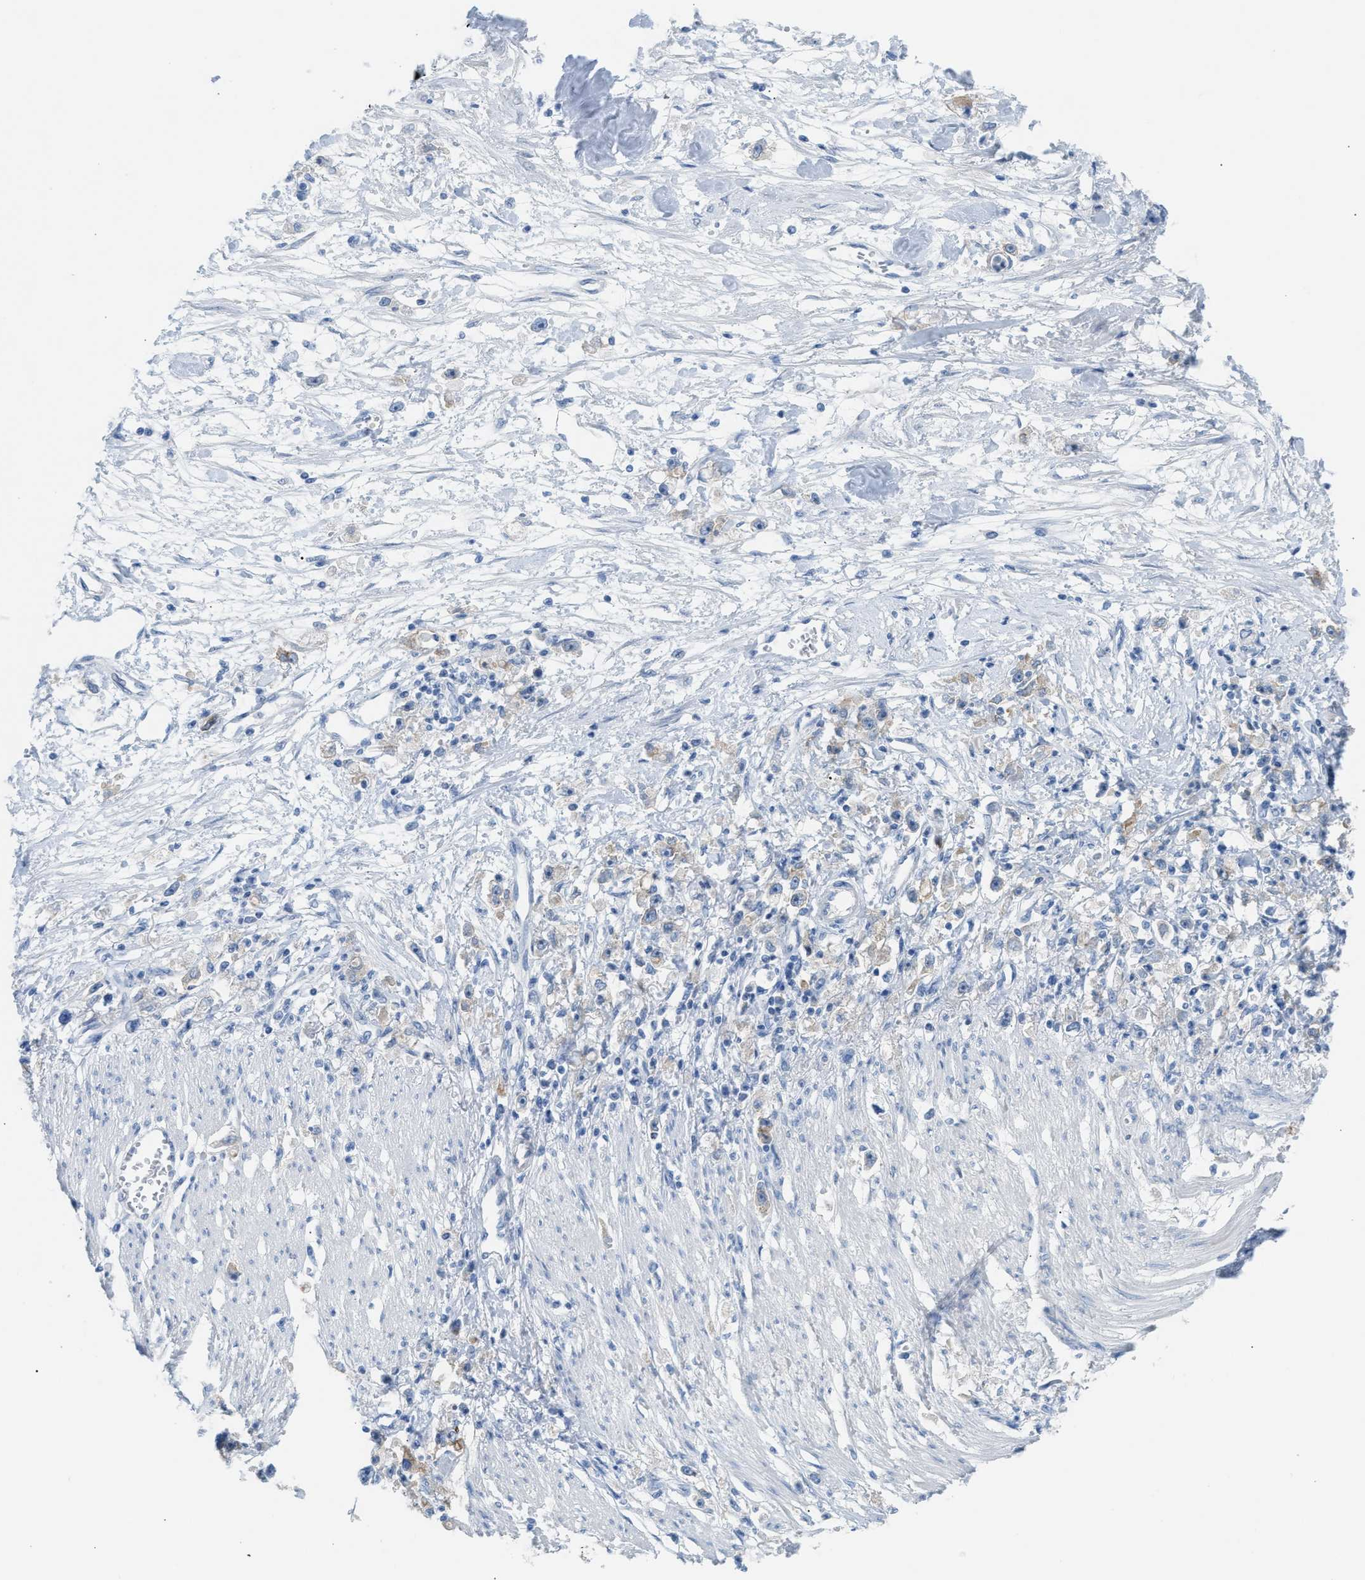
{"staining": {"intensity": "negative", "quantity": "none", "location": "none"}, "tissue": "stomach cancer", "cell_type": "Tumor cells", "image_type": "cancer", "snomed": [{"axis": "morphology", "description": "Adenocarcinoma, NOS"}, {"axis": "topography", "description": "Stomach"}], "caption": "Human stomach cancer (adenocarcinoma) stained for a protein using IHC demonstrates no positivity in tumor cells.", "gene": "ERBB2", "patient": {"sex": "female", "age": 59}}